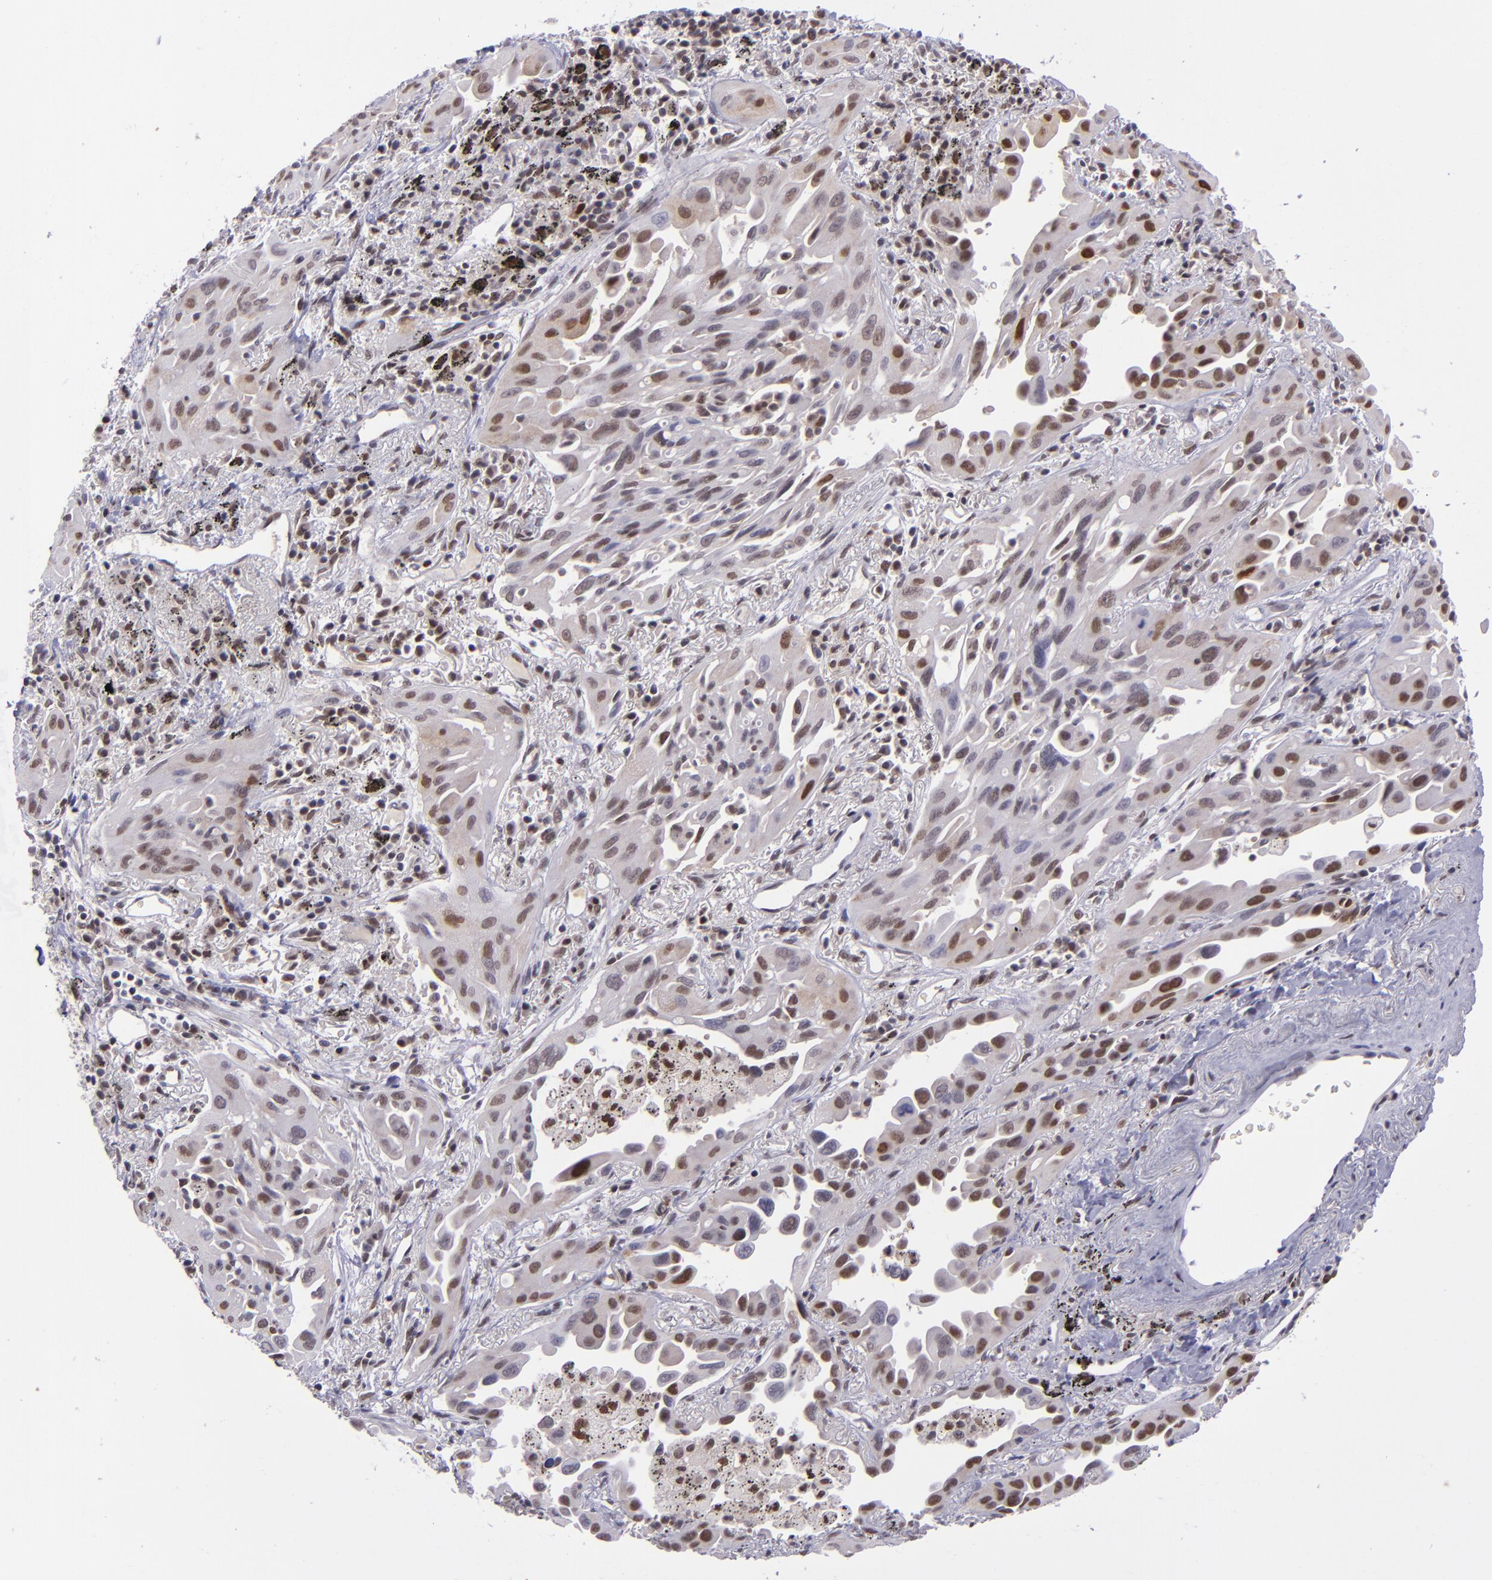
{"staining": {"intensity": "weak", "quantity": ">75%", "location": "cytoplasmic/membranous,nuclear"}, "tissue": "lung cancer", "cell_type": "Tumor cells", "image_type": "cancer", "snomed": [{"axis": "morphology", "description": "Adenocarcinoma, NOS"}, {"axis": "topography", "description": "Lung"}], "caption": "Weak cytoplasmic/membranous and nuclear staining is seen in approximately >75% of tumor cells in lung adenocarcinoma.", "gene": "BAG1", "patient": {"sex": "male", "age": 68}}